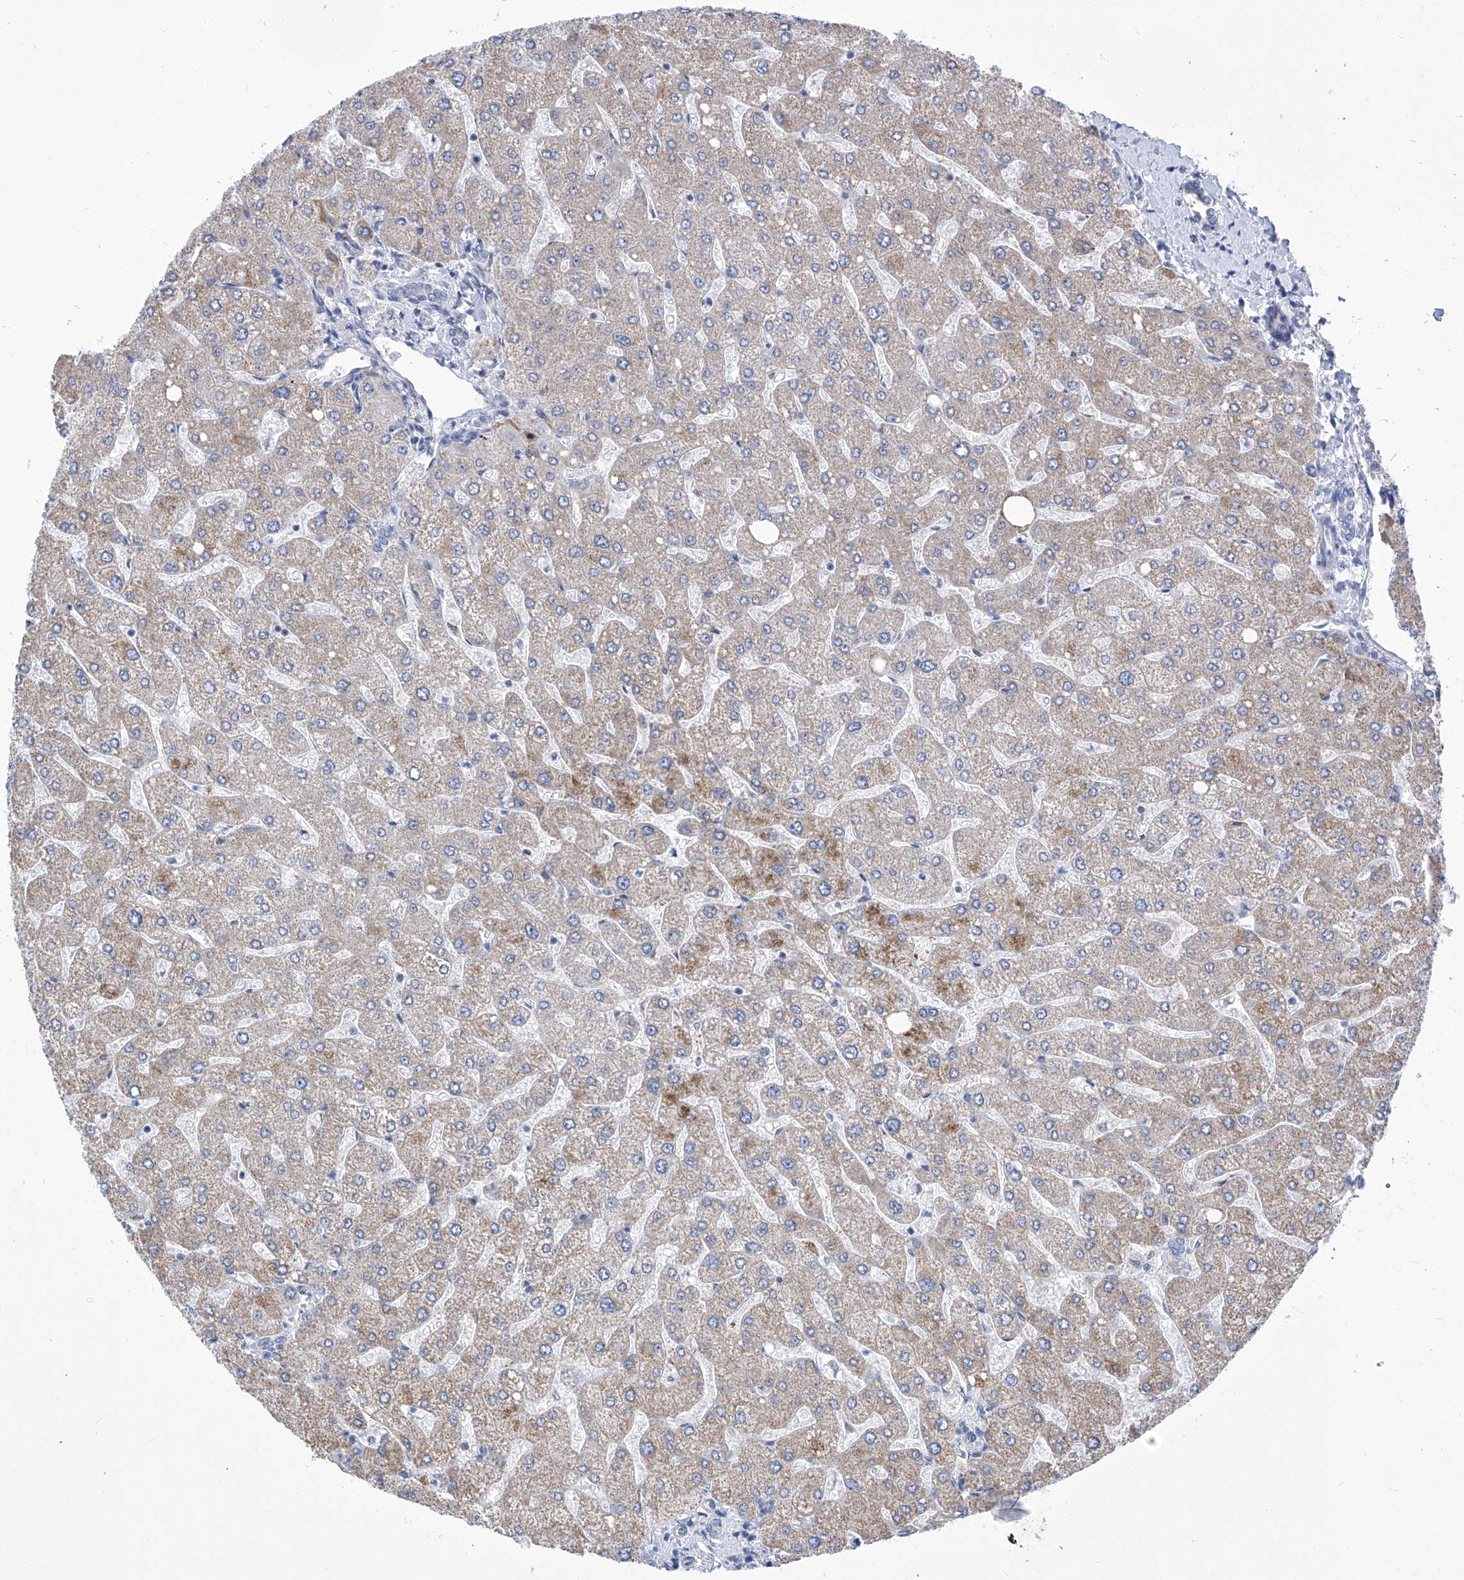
{"staining": {"intensity": "negative", "quantity": "none", "location": "none"}, "tissue": "liver", "cell_type": "Cholangiocytes", "image_type": "normal", "snomed": [{"axis": "morphology", "description": "Normal tissue, NOS"}, {"axis": "topography", "description": "Liver"}], "caption": "Immunohistochemistry micrograph of normal human liver stained for a protein (brown), which reveals no staining in cholangiocytes. Nuclei are stained in blue.", "gene": "SART1", "patient": {"sex": "male", "age": 55}}